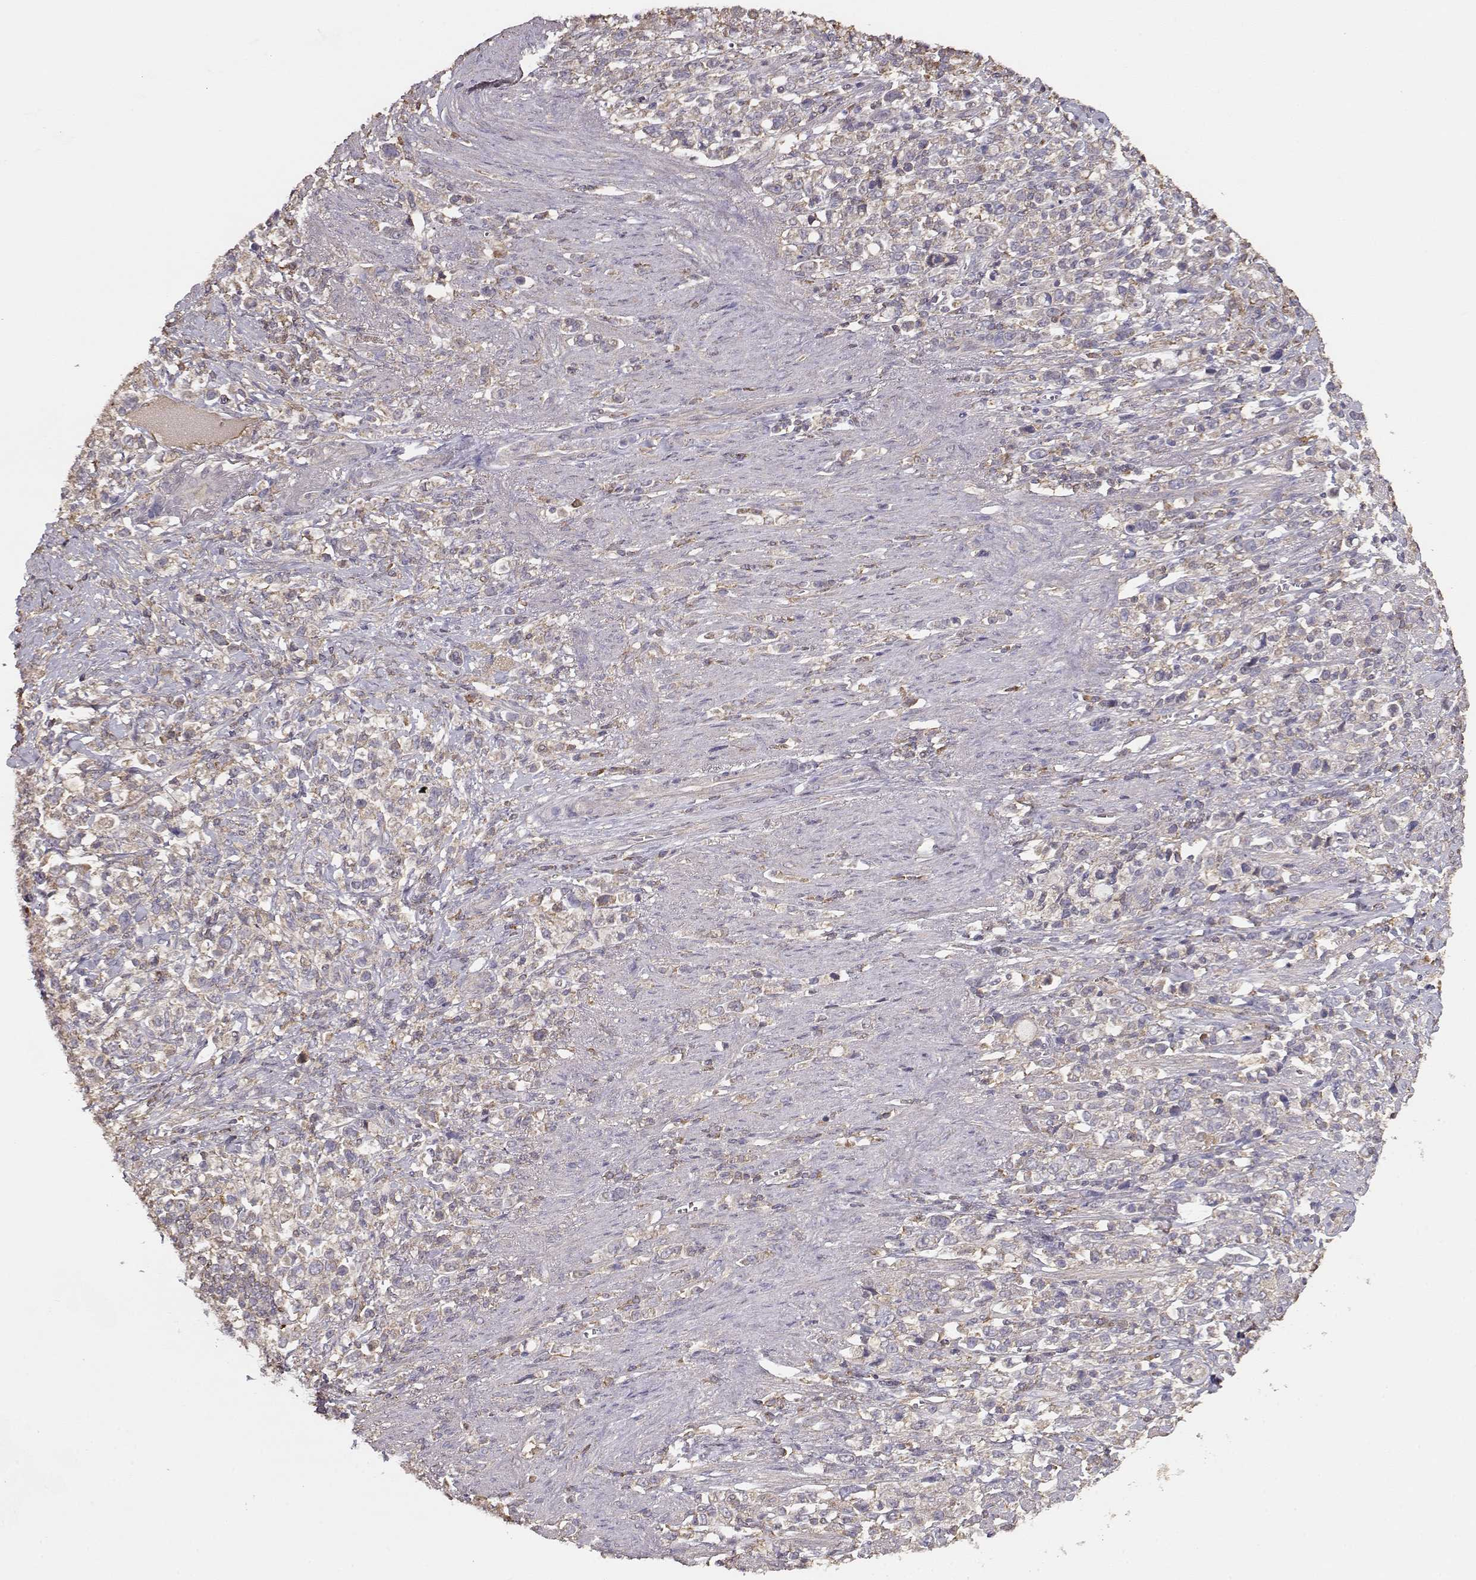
{"staining": {"intensity": "weak", "quantity": ">75%", "location": "cytoplasmic/membranous"}, "tissue": "stomach cancer", "cell_type": "Tumor cells", "image_type": "cancer", "snomed": [{"axis": "morphology", "description": "Adenocarcinoma, NOS"}, {"axis": "topography", "description": "Stomach"}], "caption": "This is a histology image of immunohistochemistry staining of stomach cancer (adenocarcinoma), which shows weak expression in the cytoplasmic/membranous of tumor cells.", "gene": "TARS3", "patient": {"sex": "male", "age": 63}}